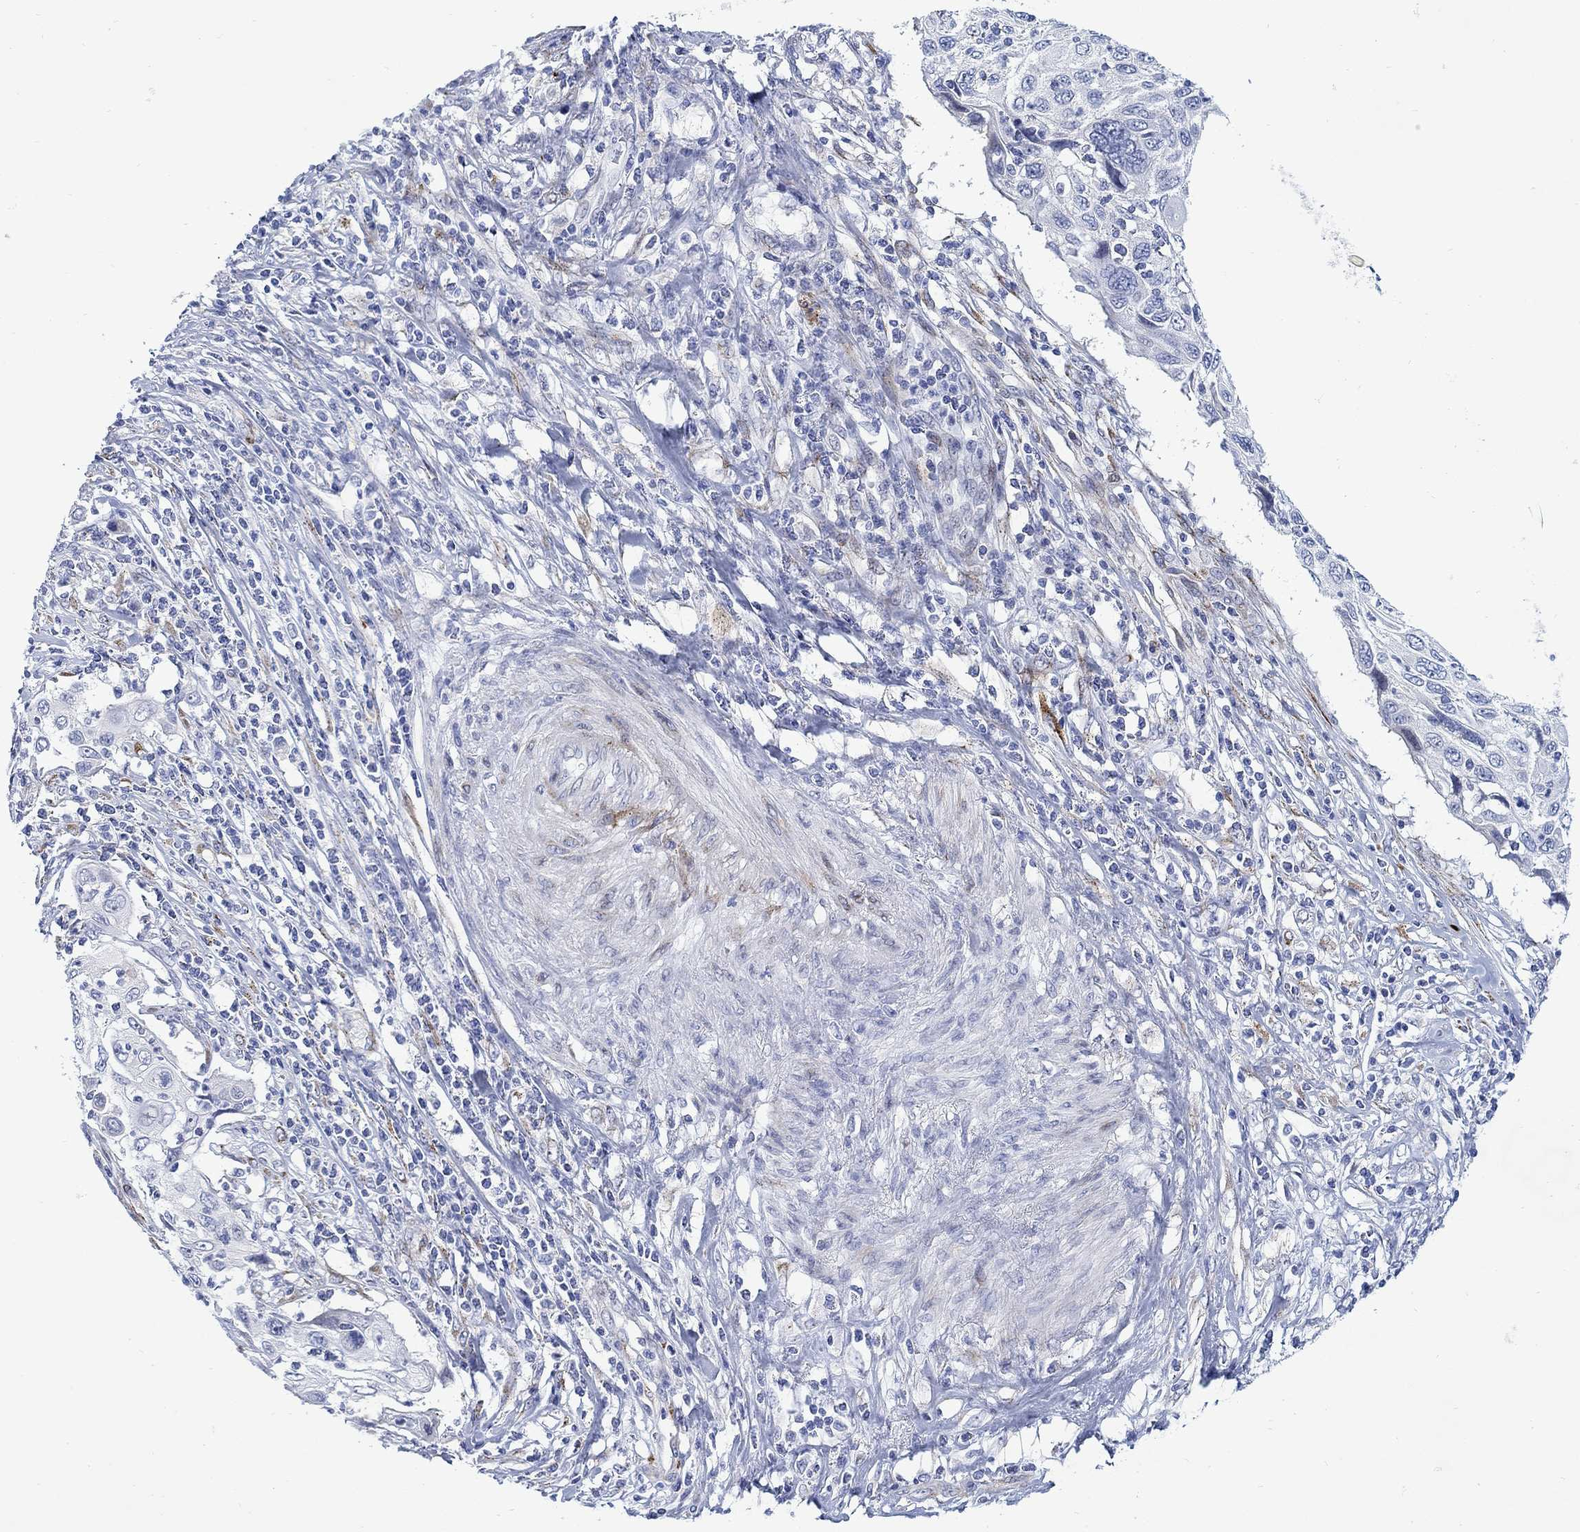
{"staining": {"intensity": "negative", "quantity": "none", "location": "none"}, "tissue": "cervical cancer", "cell_type": "Tumor cells", "image_type": "cancer", "snomed": [{"axis": "morphology", "description": "Squamous cell carcinoma, NOS"}, {"axis": "topography", "description": "Cervix"}], "caption": "An immunohistochemistry (IHC) micrograph of squamous cell carcinoma (cervical) is shown. There is no staining in tumor cells of squamous cell carcinoma (cervical).", "gene": "KSR2", "patient": {"sex": "female", "age": 70}}